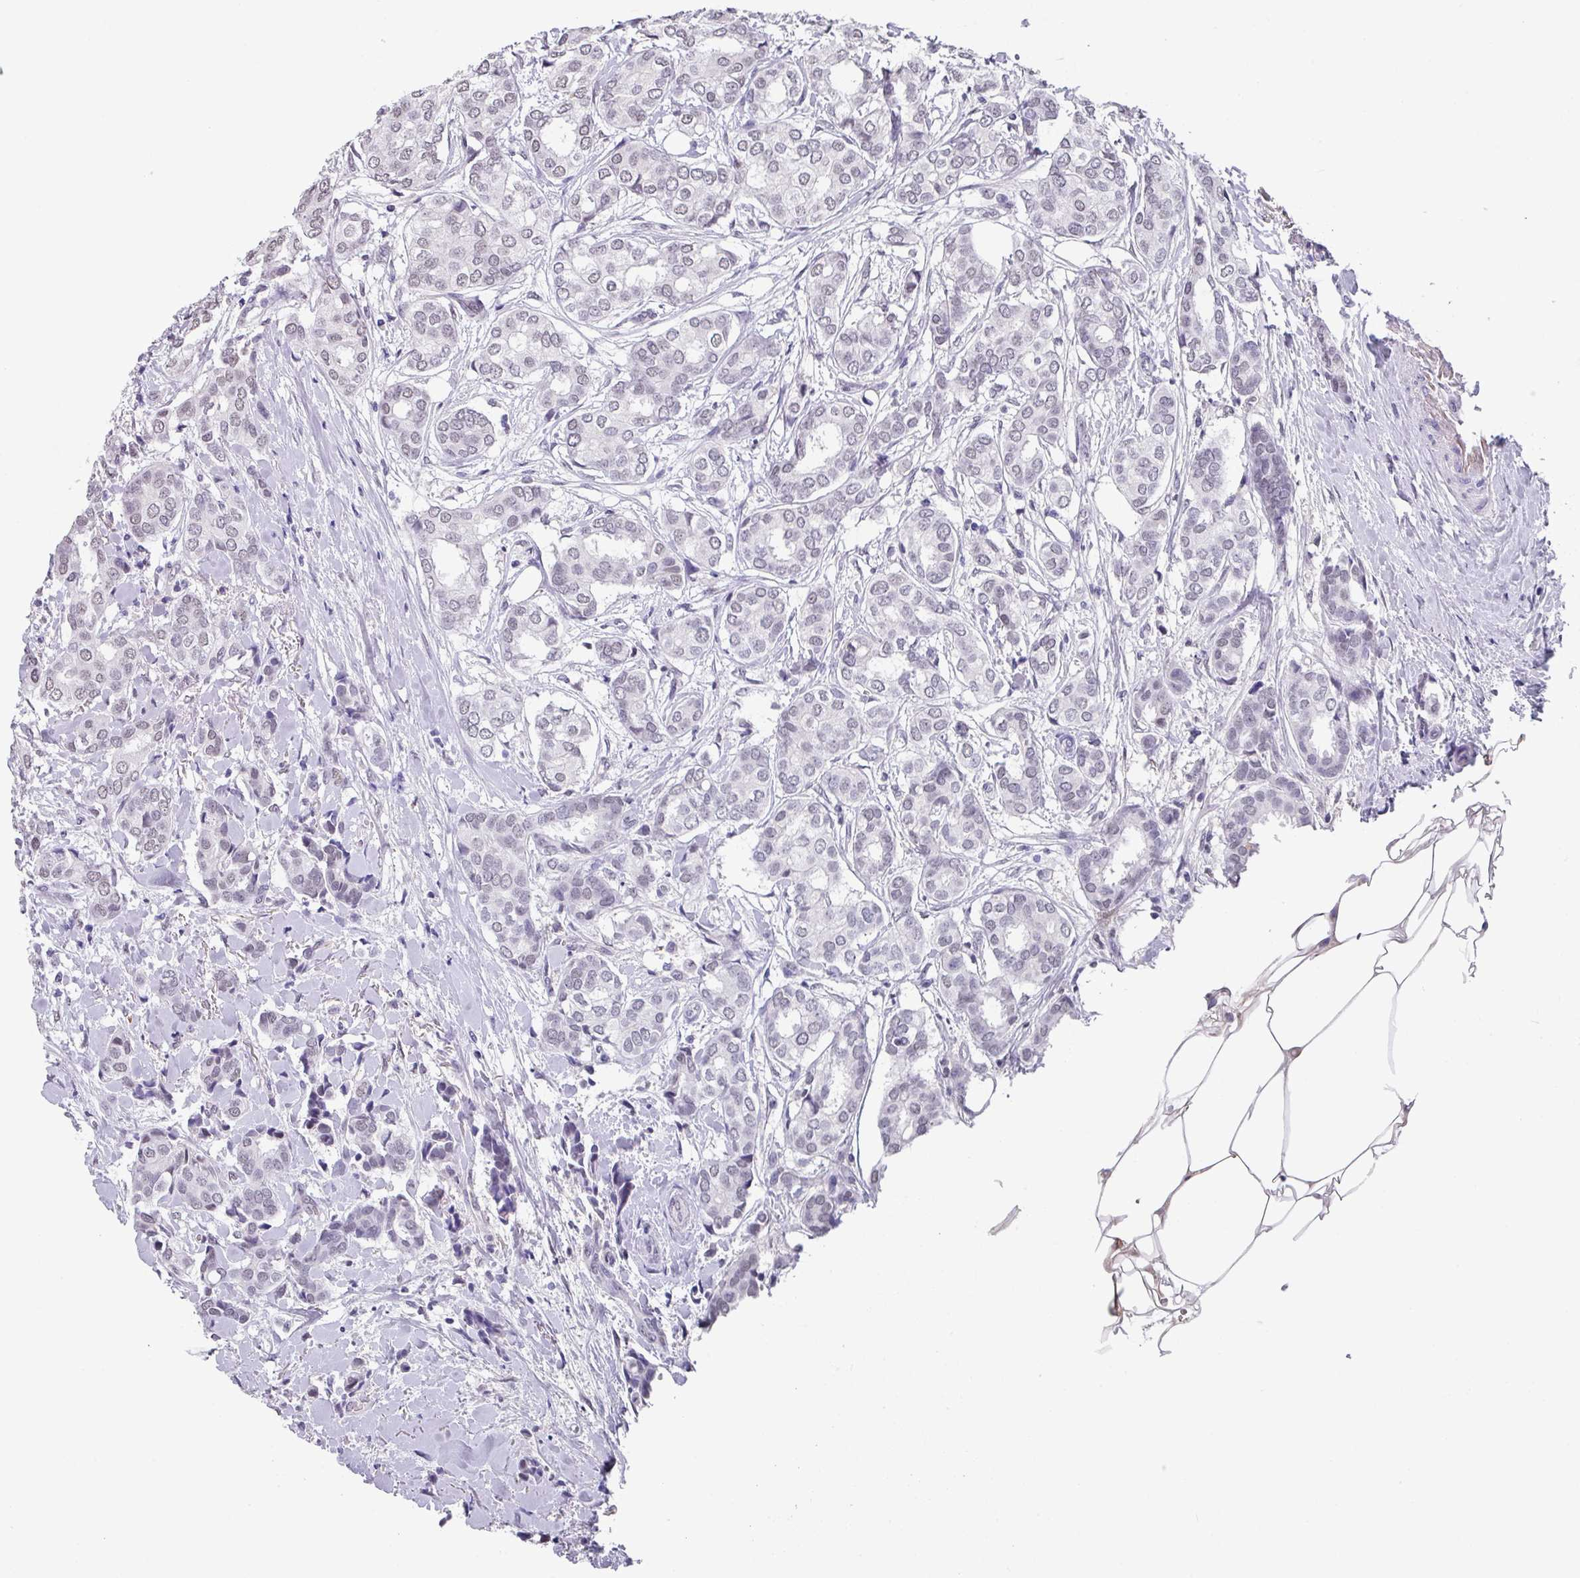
{"staining": {"intensity": "negative", "quantity": "none", "location": "none"}, "tissue": "breast cancer", "cell_type": "Tumor cells", "image_type": "cancer", "snomed": [{"axis": "morphology", "description": "Duct carcinoma"}, {"axis": "topography", "description": "Breast"}], "caption": "Human infiltrating ductal carcinoma (breast) stained for a protein using IHC displays no positivity in tumor cells.", "gene": "C1QB", "patient": {"sex": "female", "age": 73}}